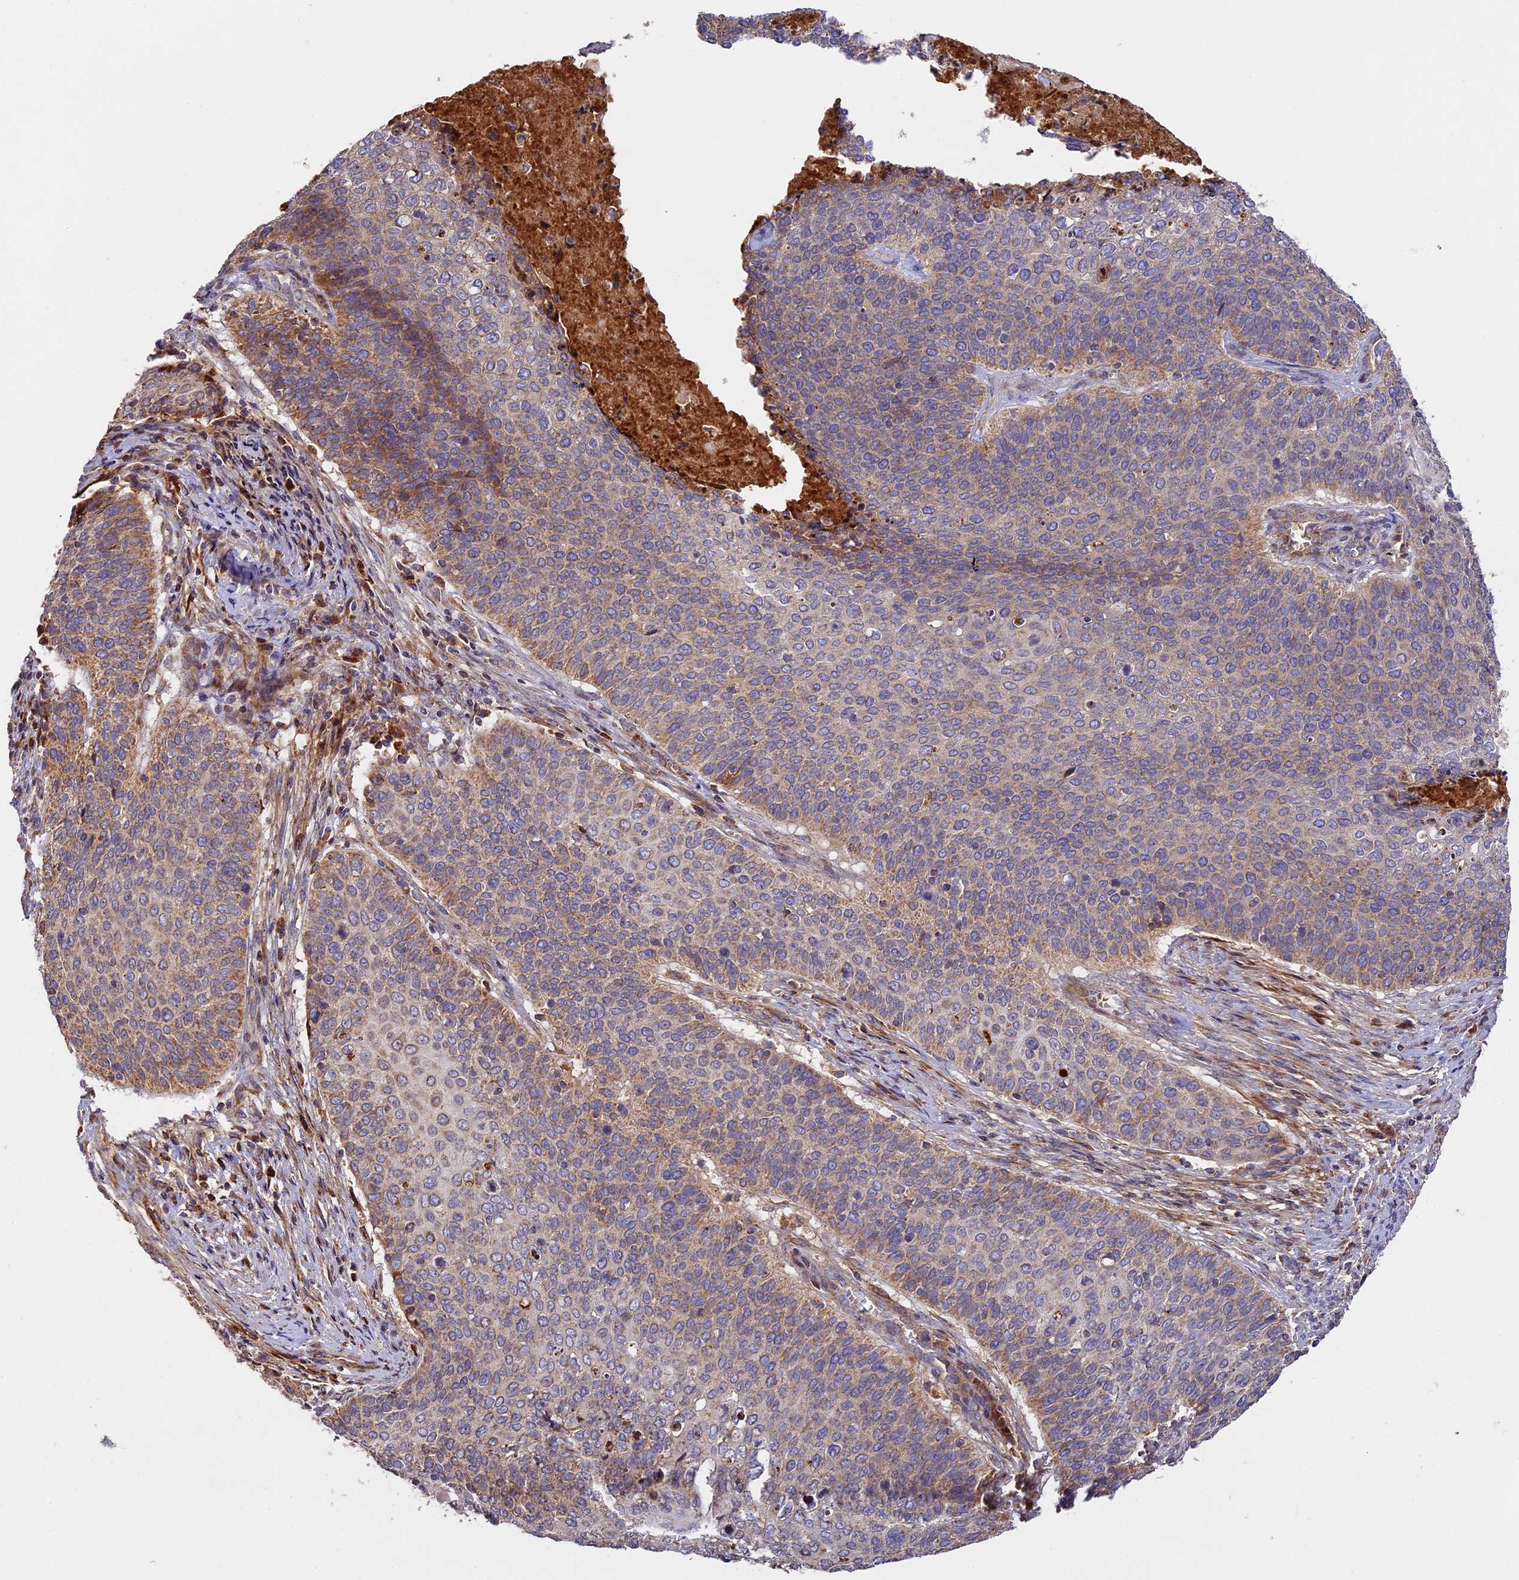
{"staining": {"intensity": "moderate", "quantity": ">75%", "location": "cytoplasmic/membranous"}, "tissue": "cervical cancer", "cell_type": "Tumor cells", "image_type": "cancer", "snomed": [{"axis": "morphology", "description": "Squamous cell carcinoma, NOS"}, {"axis": "topography", "description": "Cervix"}], "caption": "Immunohistochemistry (IHC) (DAB) staining of cervical cancer demonstrates moderate cytoplasmic/membranous protein positivity in approximately >75% of tumor cells.", "gene": "OCEL1", "patient": {"sex": "female", "age": 39}}